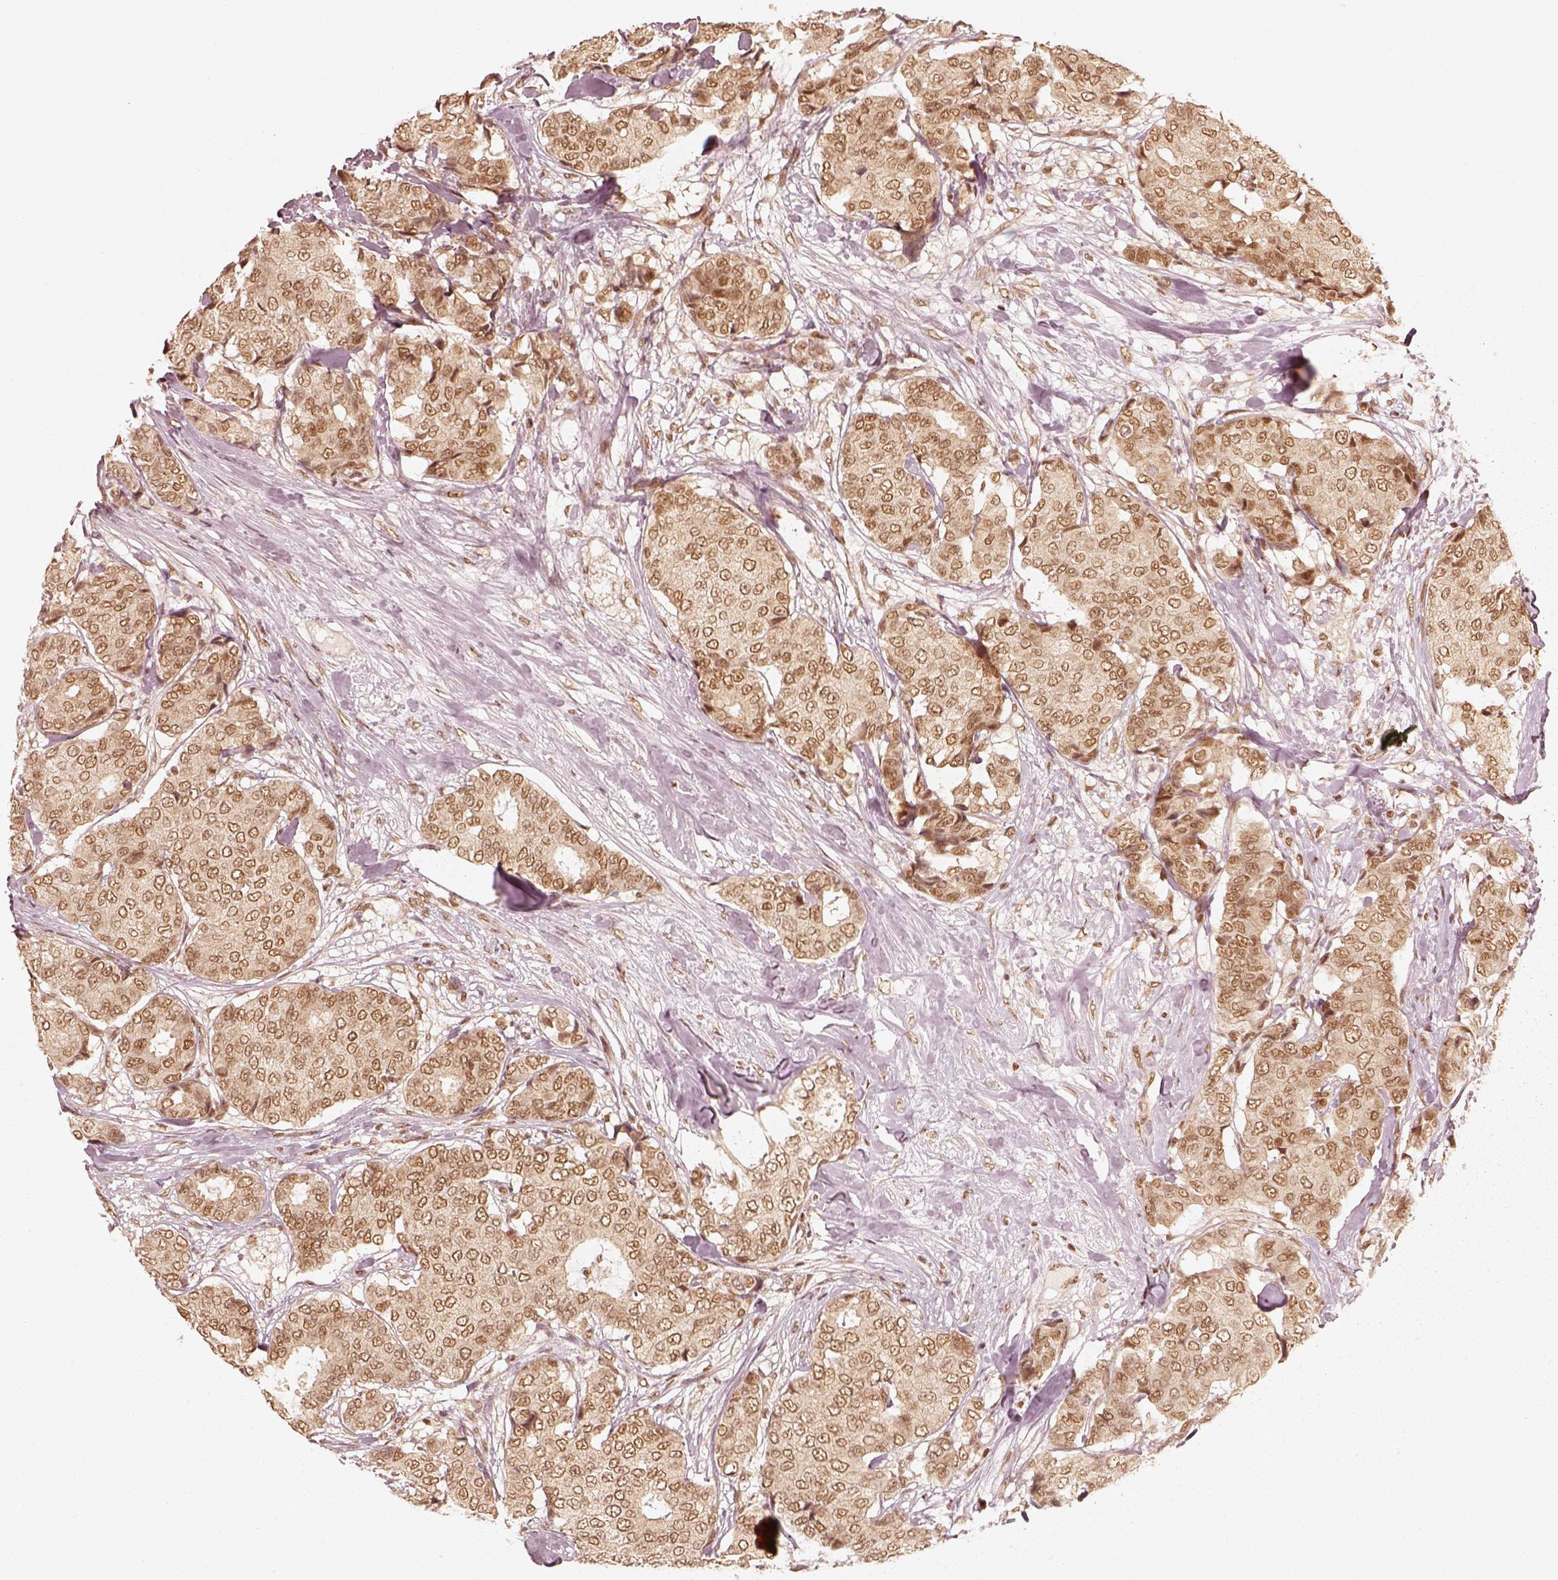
{"staining": {"intensity": "moderate", "quantity": ">75%", "location": "nuclear"}, "tissue": "breast cancer", "cell_type": "Tumor cells", "image_type": "cancer", "snomed": [{"axis": "morphology", "description": "Duct carcinoma"}, {"axis": "topography", "description": "Breast"}], "caption": "Immunohistochemical staining of human breast infiltrating ductal carcinoma reveals medium levels of moderate nuclear protein positivity in about >75% of tumor cells.", "gene": "GMEB2", "patient": {"sex": "female", "age": 75}}